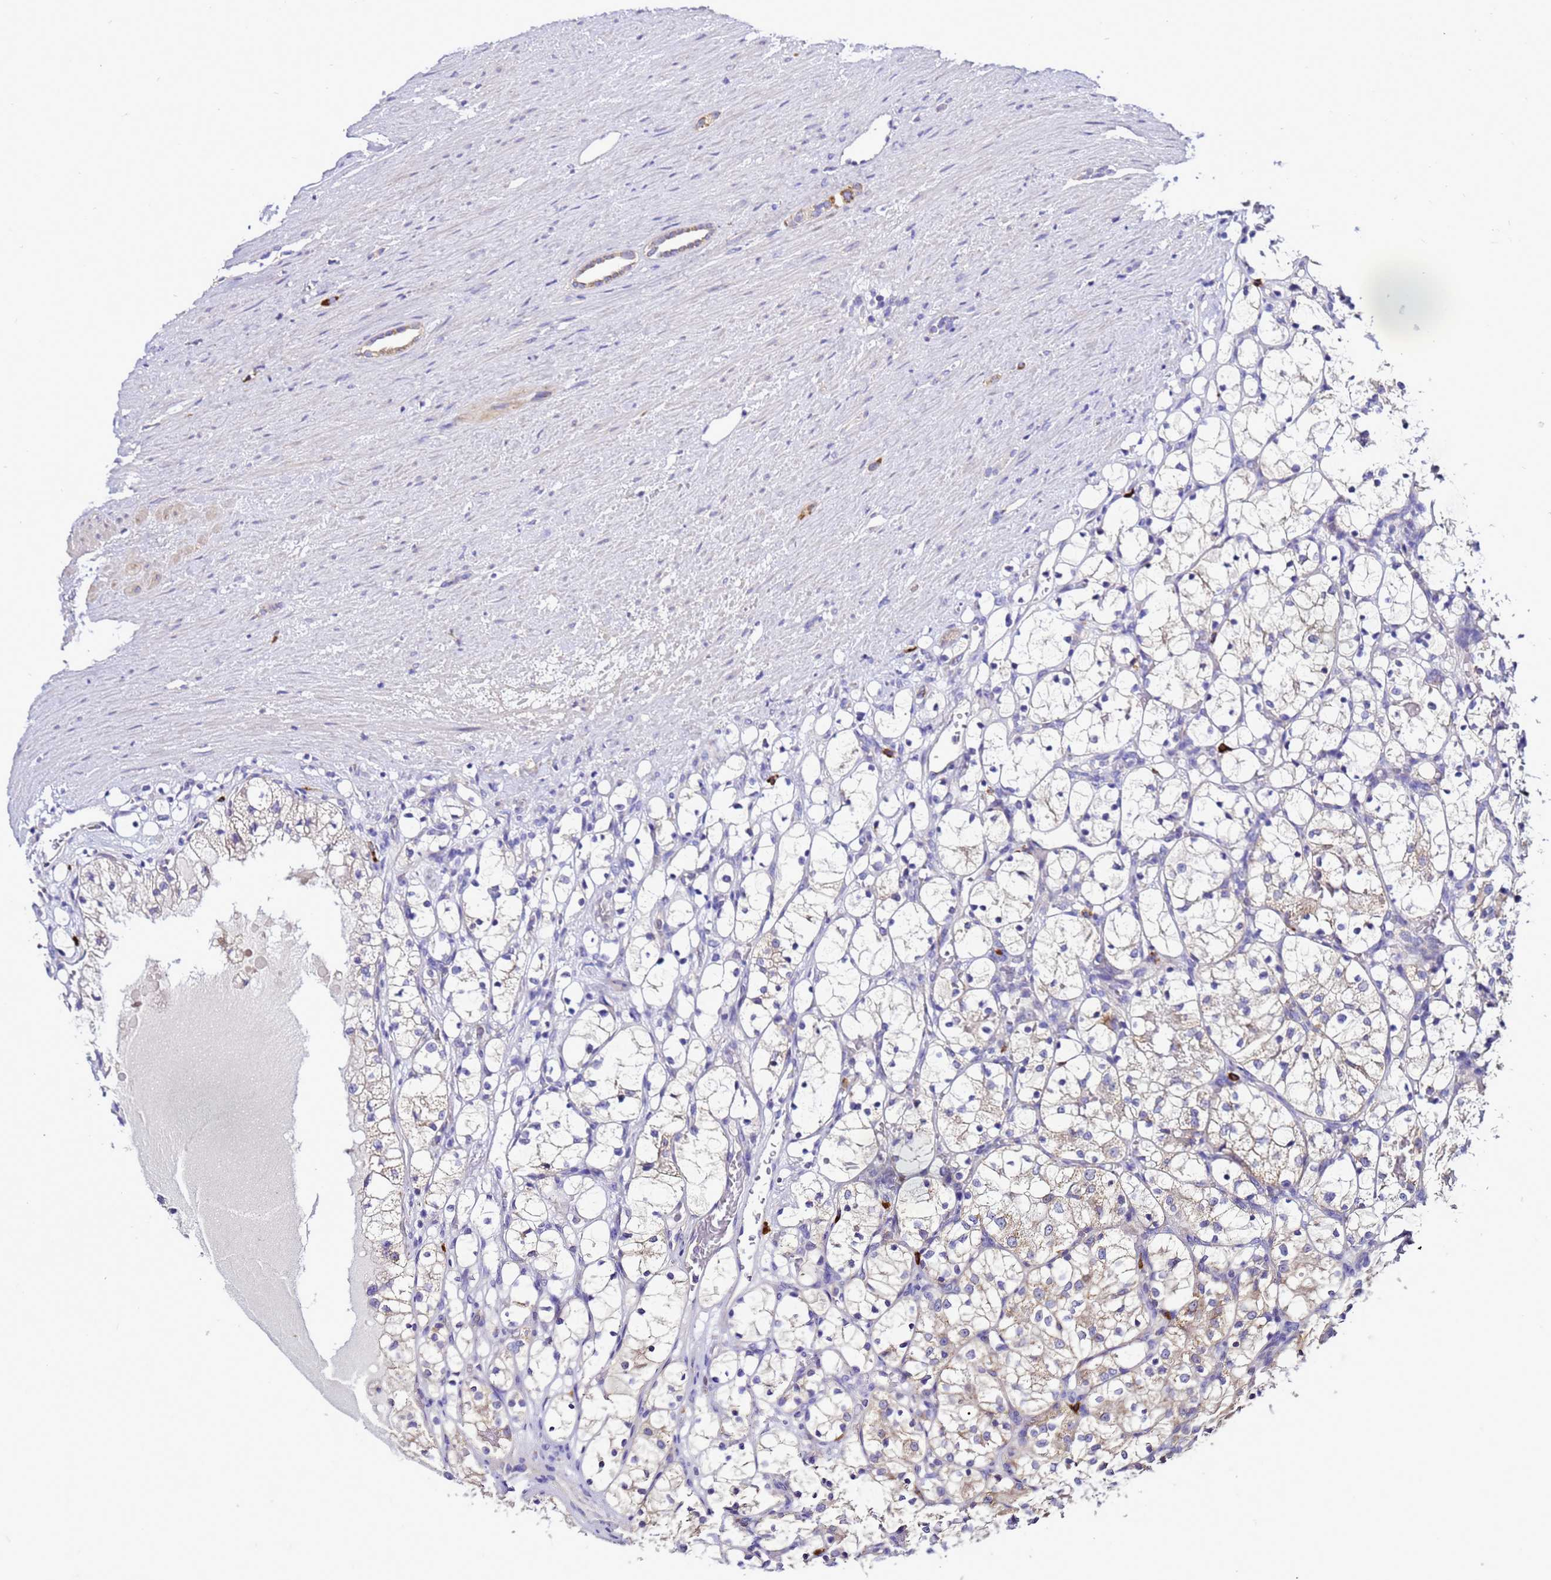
{"staining": {"intensity": "weak", "quantity": "<25%", "location": "cytoplasmic/membranous"}, "tissue": "renal cancer", "cell_type": "Tumor cells", "image_type": "cancer", "snomed": [{"axis": "morphology", "description": "Adenocarcinoma, NOS"}, {"axis": "topography", "description": "Kidney"}], "caption": "DAB (3,3'-diaminobenzidine) immunohistochemical staining of human renal adenocarcinoma shows no significant positivity in tumor cells.", "gene": "HIGD2A", "patient": {"sex": "female", "age": 69}}